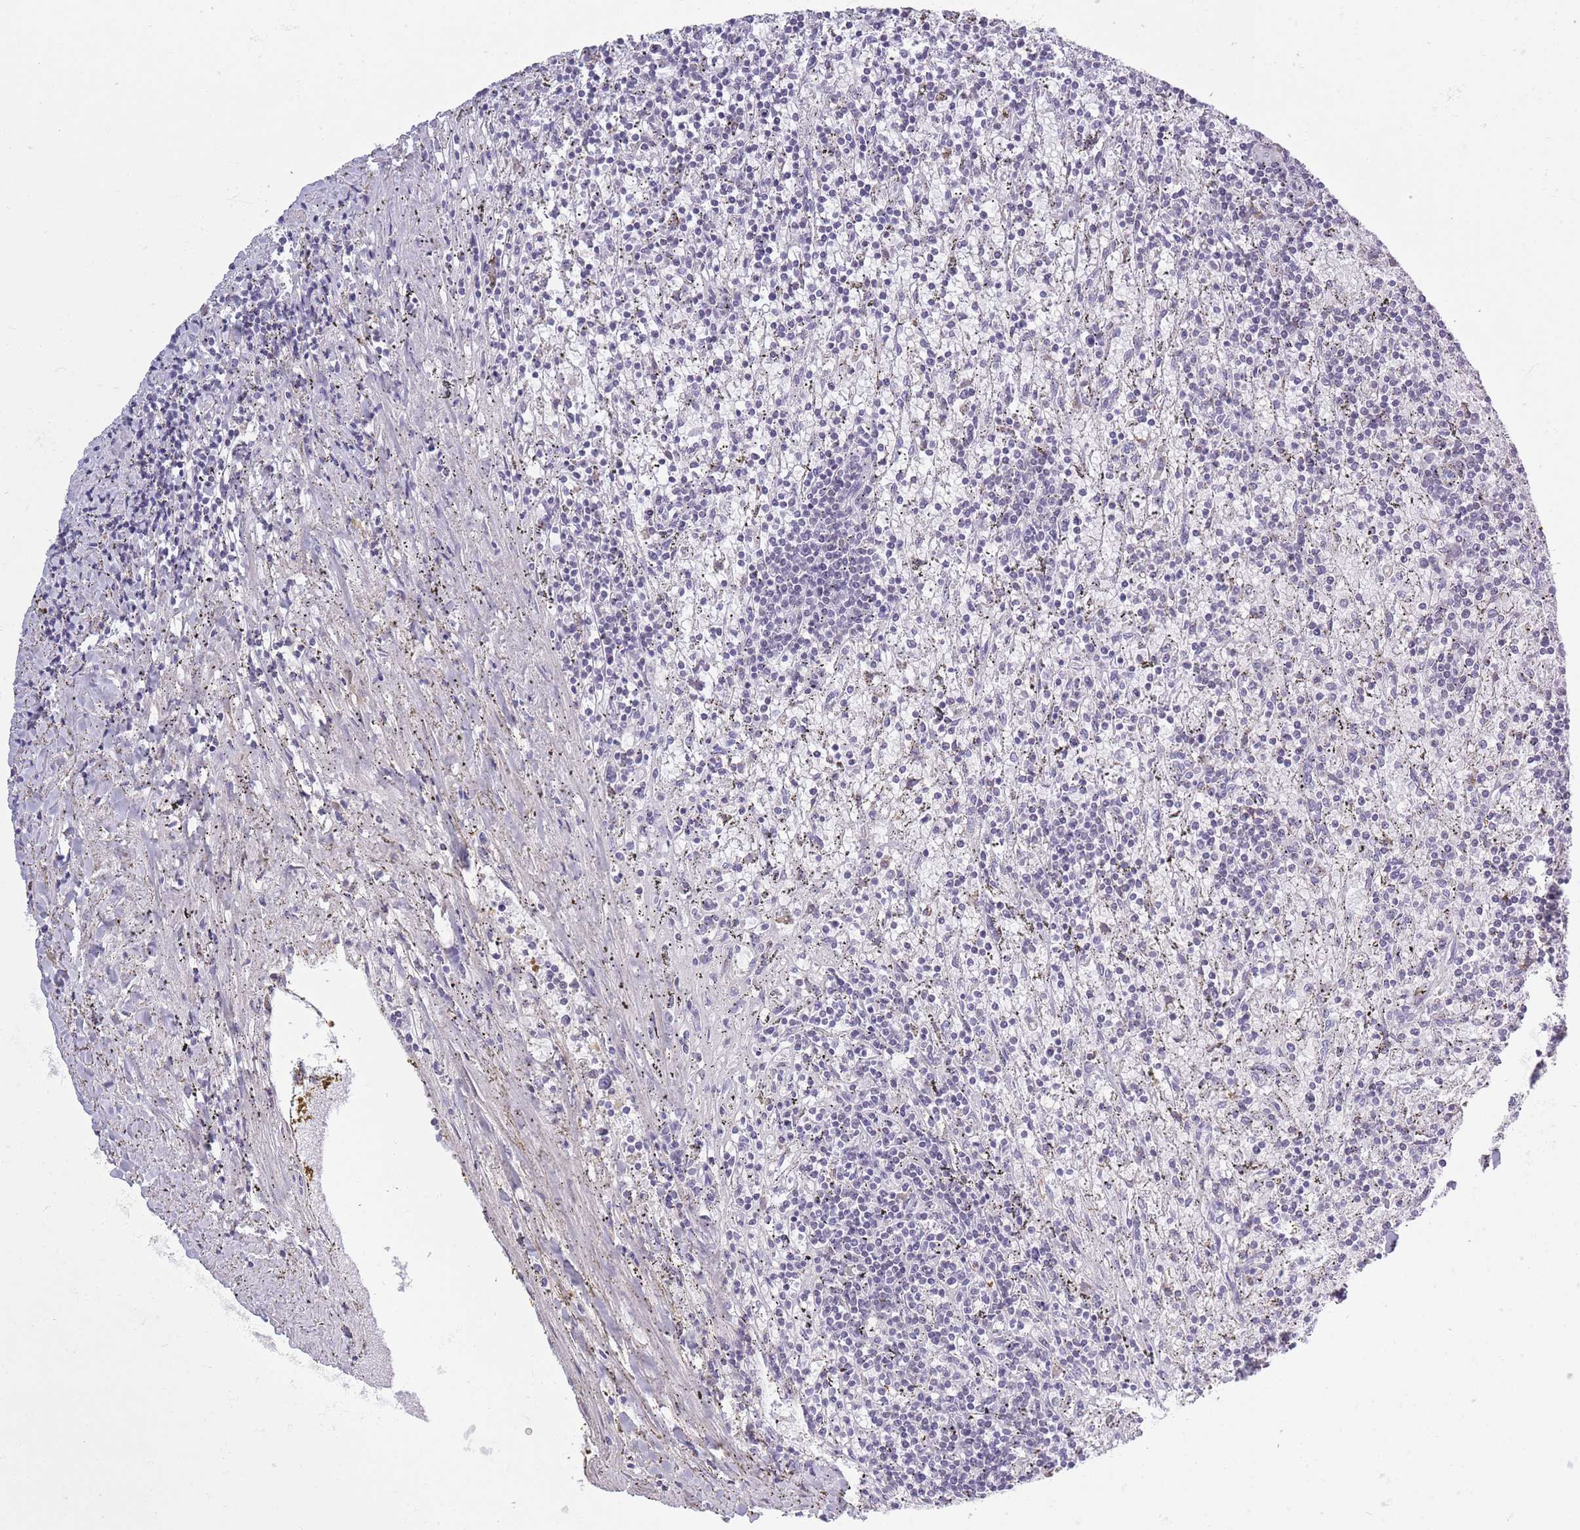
{"staining": {"intensity": "negative", "quantity": "none", "location": "none"}, "tissue": "lymphoma", "cell_type": "Tumor cells", "image_type": "cancer", "snomed": [{"axis": "morphology", "description": "Malignant lymphoma, non-Hodgkin's type, Low grade"}, {"axis": "topography", "description": "Spleen"}], "caption": "Tumor cells are negative for brown protein staining in low-grade malignant lymphoma, non-Hodgkin's type. Brightfield microscopy of IHC stained with DAB (brown) and hematoxylin (blue), captured at high magnification.", "gene": "ZBTB24", "patient": {"sex": "male", "age": 76}}